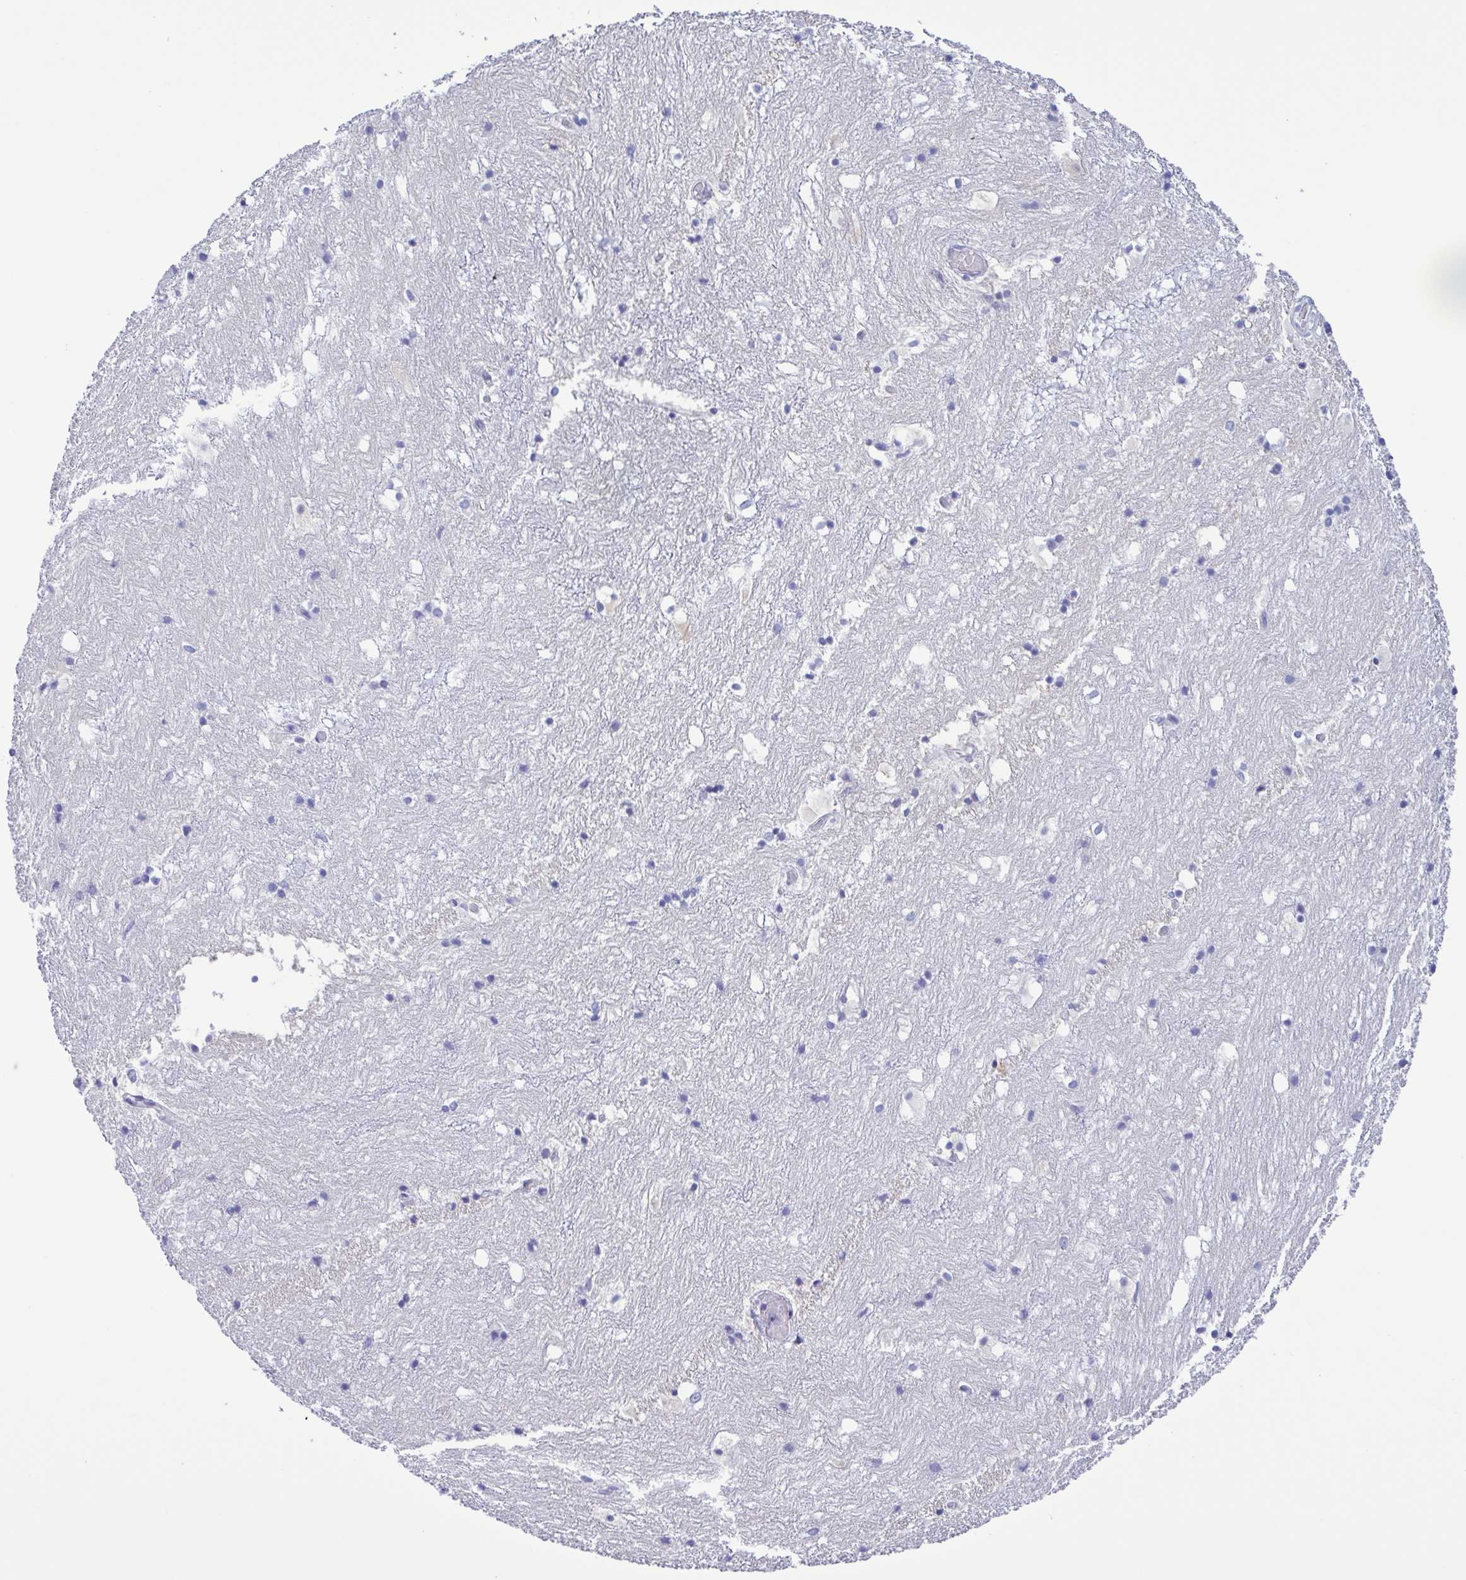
{"staining": {"intensity": "negative", "quantity": "none", "location": "none"}, "tissue": "hippocampus", "cell_type": "Glial cells", "image_type": "normal", "snomed": [{"axis": "morphology", "description": "Normal tissue, NOS"}, {"axis": "topography", "description": "Hippocampus"}], "caption": "An immunohistochemistry histopathology image of unremarkable hippocampus is shown. There is no staining in glial cells of hippocampus. (Immunohistochemistry, brightfield microscopy, high magnification).", "gene": "LDHC", "patient": {"sex": "female", "age": 52}}